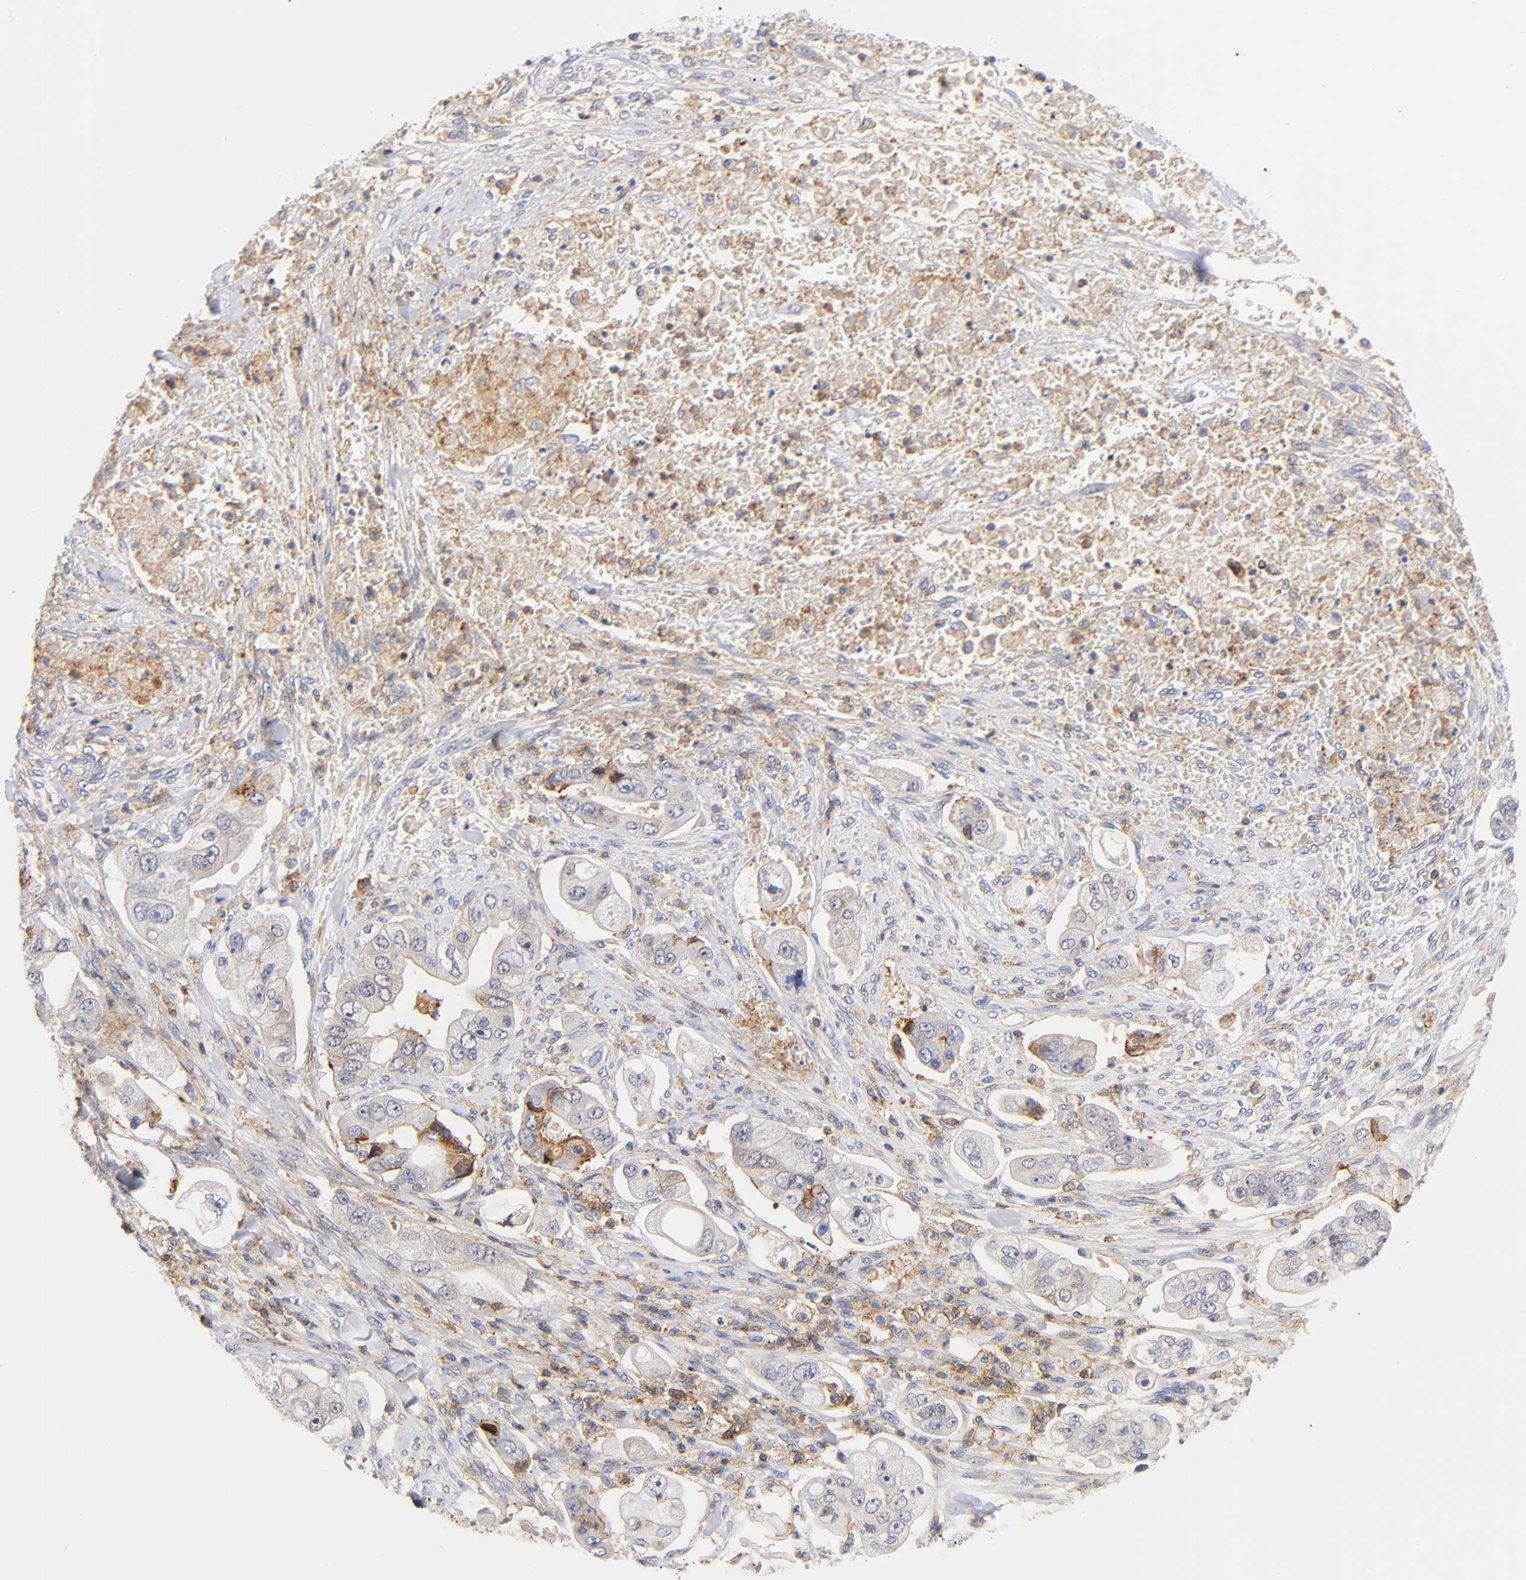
{"staining": {"intensity": "weak", "quantity": "25%-75%", "location": "cytoplasmic/membranous"}, "tissue": "stomach cancer", "cell_type": "Tumor cells", "image_type": "cancer", "snomed": [{"axis": "morphology", "description": "Adenocarcinoma, NOS"}, {"axis": "topography", "description": "Stomach"}], "caption": "Immunohistochemistry histopathology image of neoplastic tissue: human stomach adenocarcinoma stained using immunohistochemistry (IHC) exhibits low levels of weak protein expression localized specifically in the cytoplasmic/membranous of tumor cells, appearing as a cytoplasmic/membranous brown color.", "gene": "ANXA7", "patient": {"sex": "male", "age": 62}}